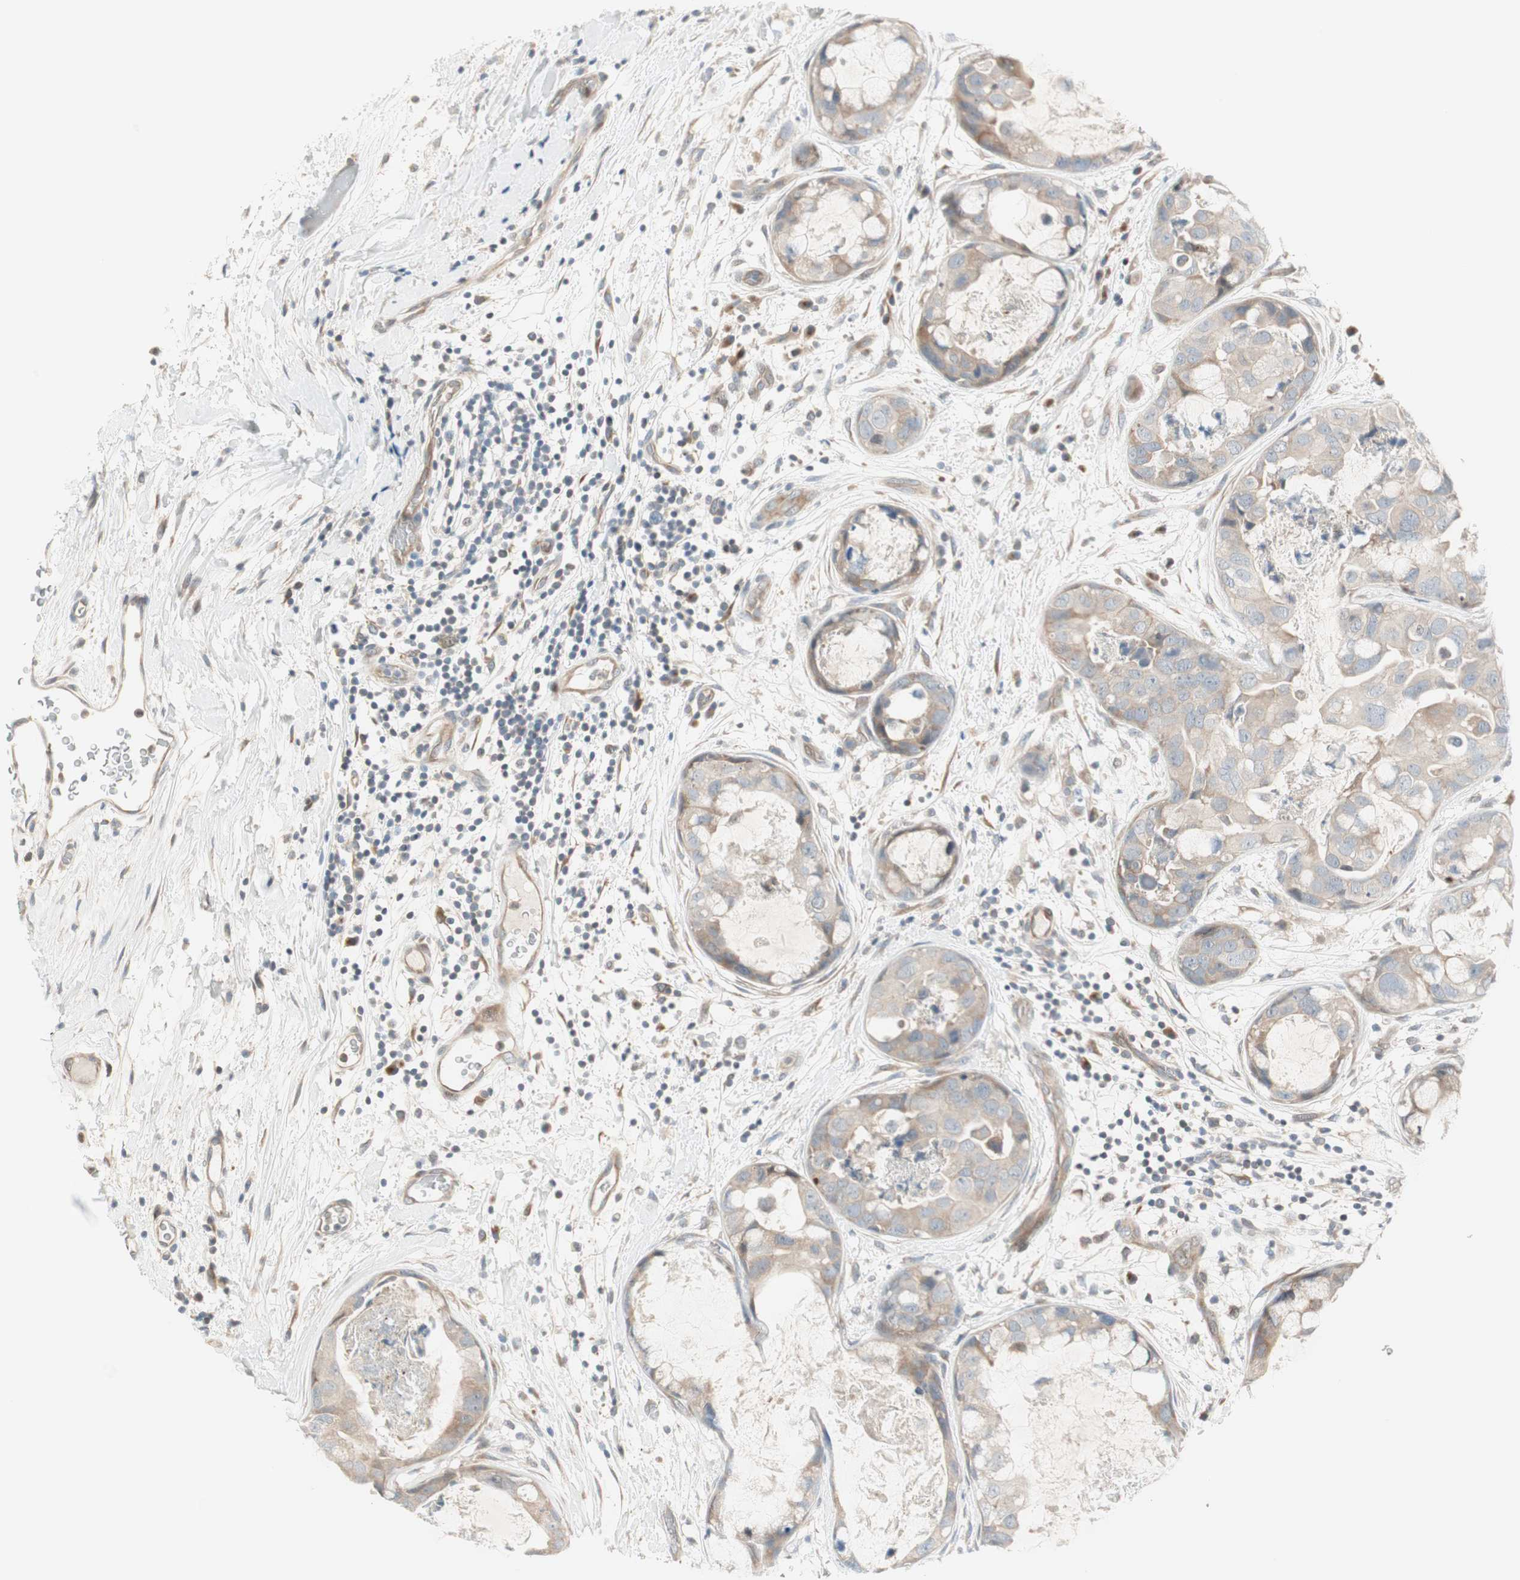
{"staining": {"intensity": "weak", "quantity": ">75%", "location": "cytoplasmic/membranous"}, "tissue": "breast cancer", "cell_type": "Tumor cells", "image_type": "cancer", "snomed": [{"axis": "morphology", "description": "Duct carcinoma"}, {"axis": "topography", "description": "Breast"}], "caption": "Breast cancer stained with a protein marker reveals weak staining in tumor cells.", "gene": "CGRRF1", "patient": {"sex": "female", "age": 40}}